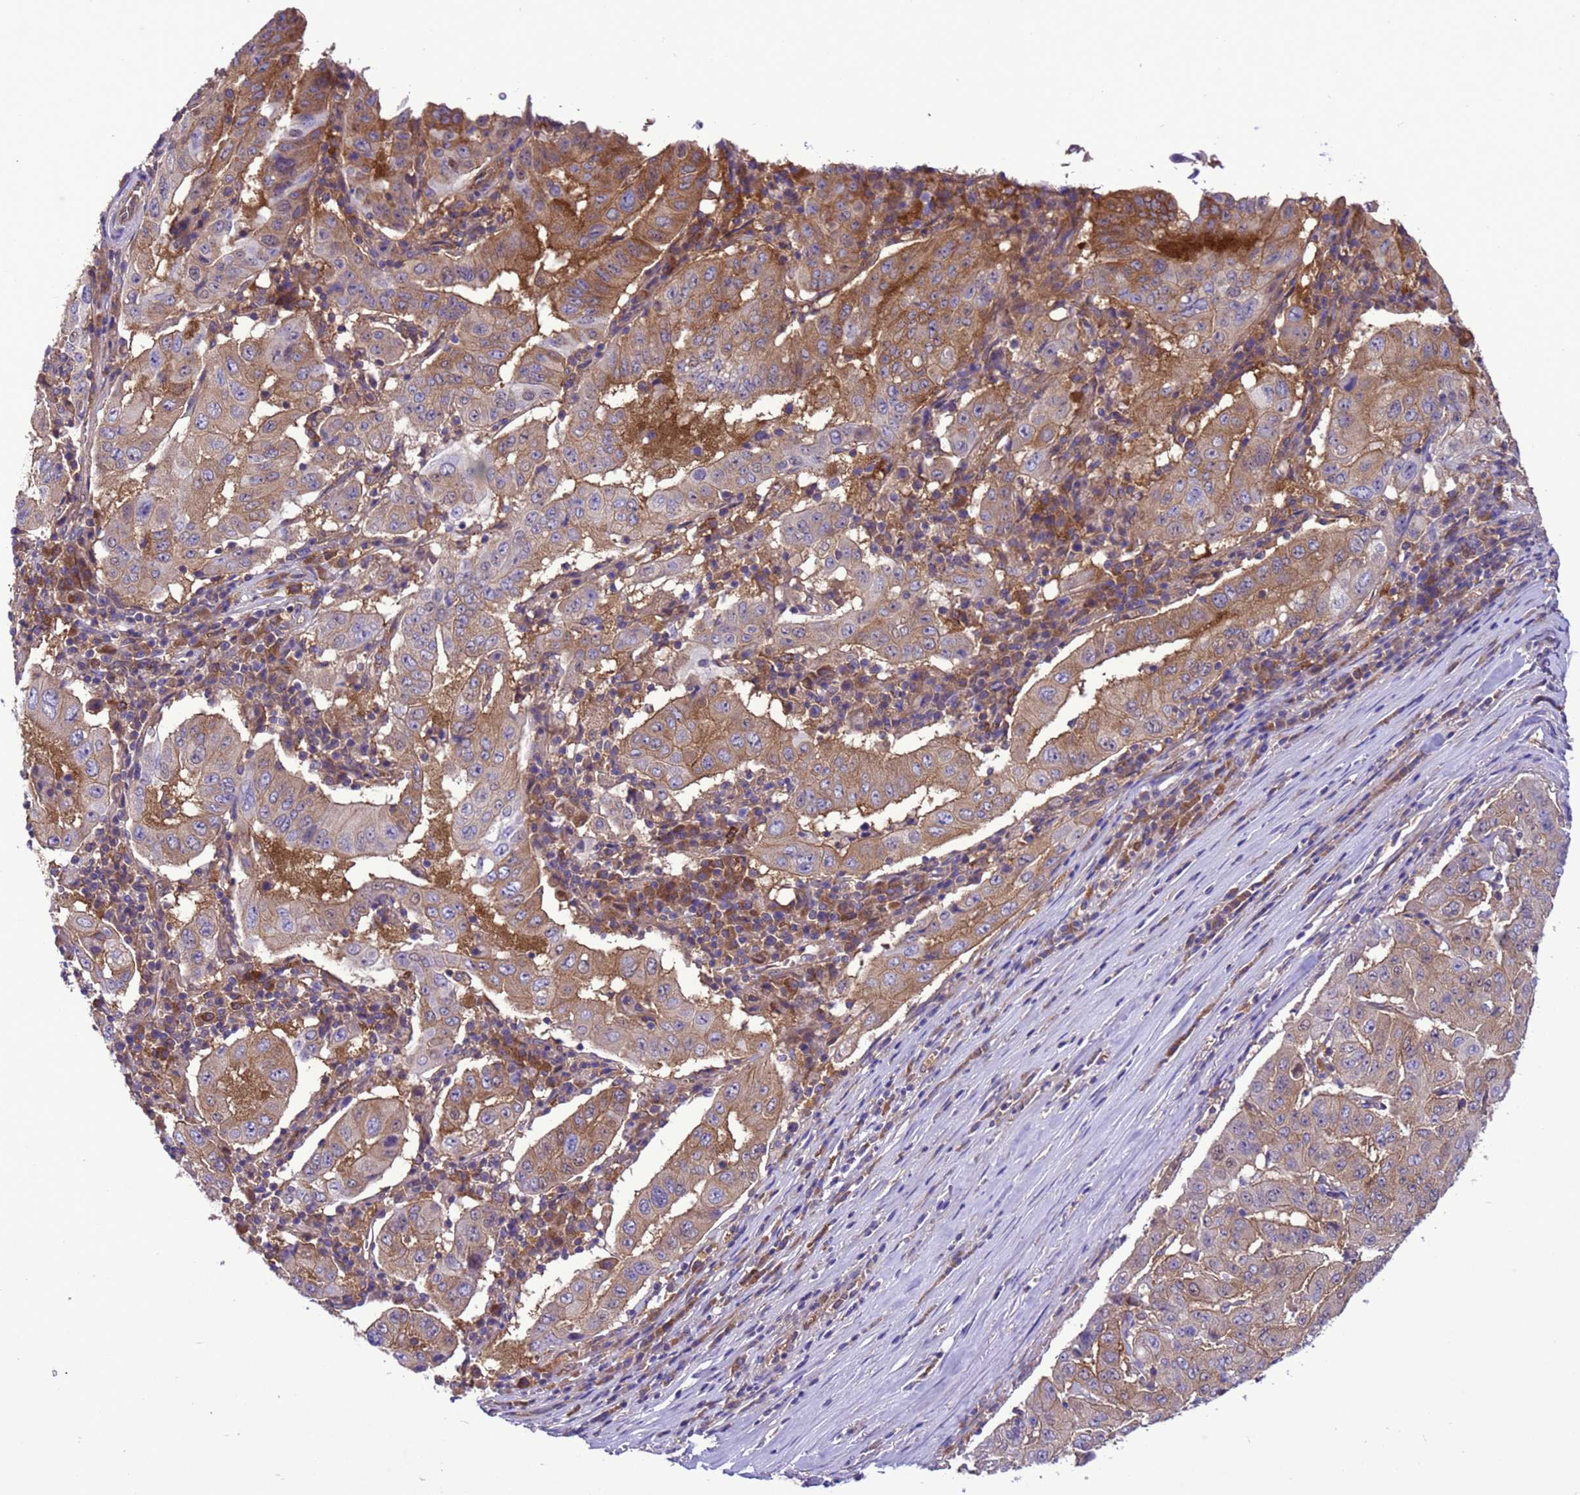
{"staining": {"intensity": "moderate", "quantity": "25%-75%", "location": "cytoplasmic/membranous"}, "tissue": "pancreatic cancer", "cell_type": "Tumor cells", "image_type": "cancer", "snomed": [{"axis": "morphology", "description": "Adenocarcinoma, NOS"}, {"axis": "topography", "description": "Pancreas"}], "caption": "Protein analysis of pancreatic cancer tissue displays moderate cytoplasmic/membranous staining in approximately 25%-75% of tumor cells.", "gene": "RABEP2", "patient": {"sex": "male", "age": 63}}